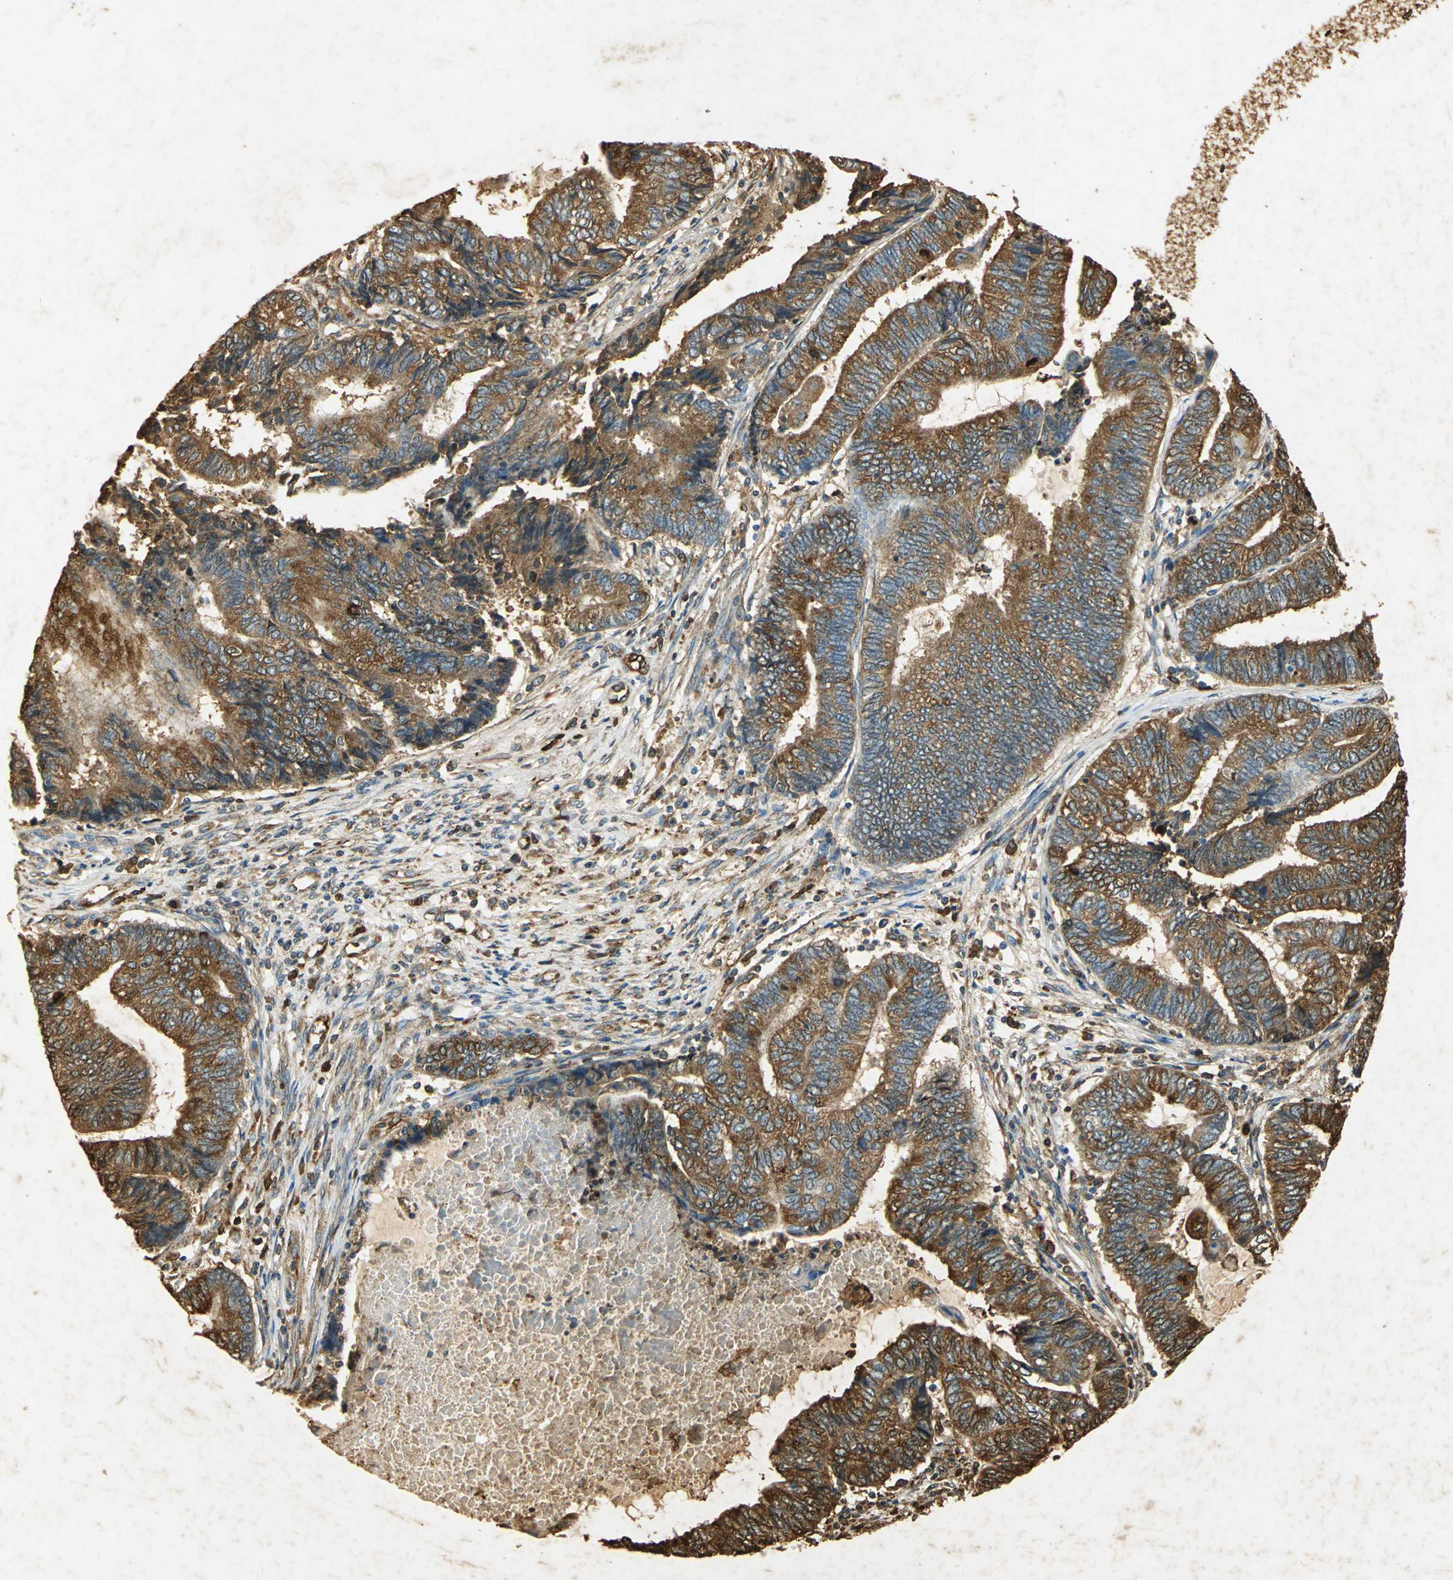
{"staining": {"intensity": "strong", "quantity": ">75%", "location": "cytoplasmic/membranous"}, "tissue": "endometrial cancer", "cell_type": "Tumor cells", "image_type": "cancer", "snomed": [{"axis": "morphology", "description": "Adenocarcinoma, NOS"}, {"axis": "topography", "description": "Uterus"}, {"axis": "topography", "description": "Endometrium"}], "caption": "Strong cytoplasmic/membranous expression is present in about >75% of tumor cells in endometrial cancer (adenocarcinoma).", "gene": "ANXA4", "patient": {"sex": "female", "age": 70}}